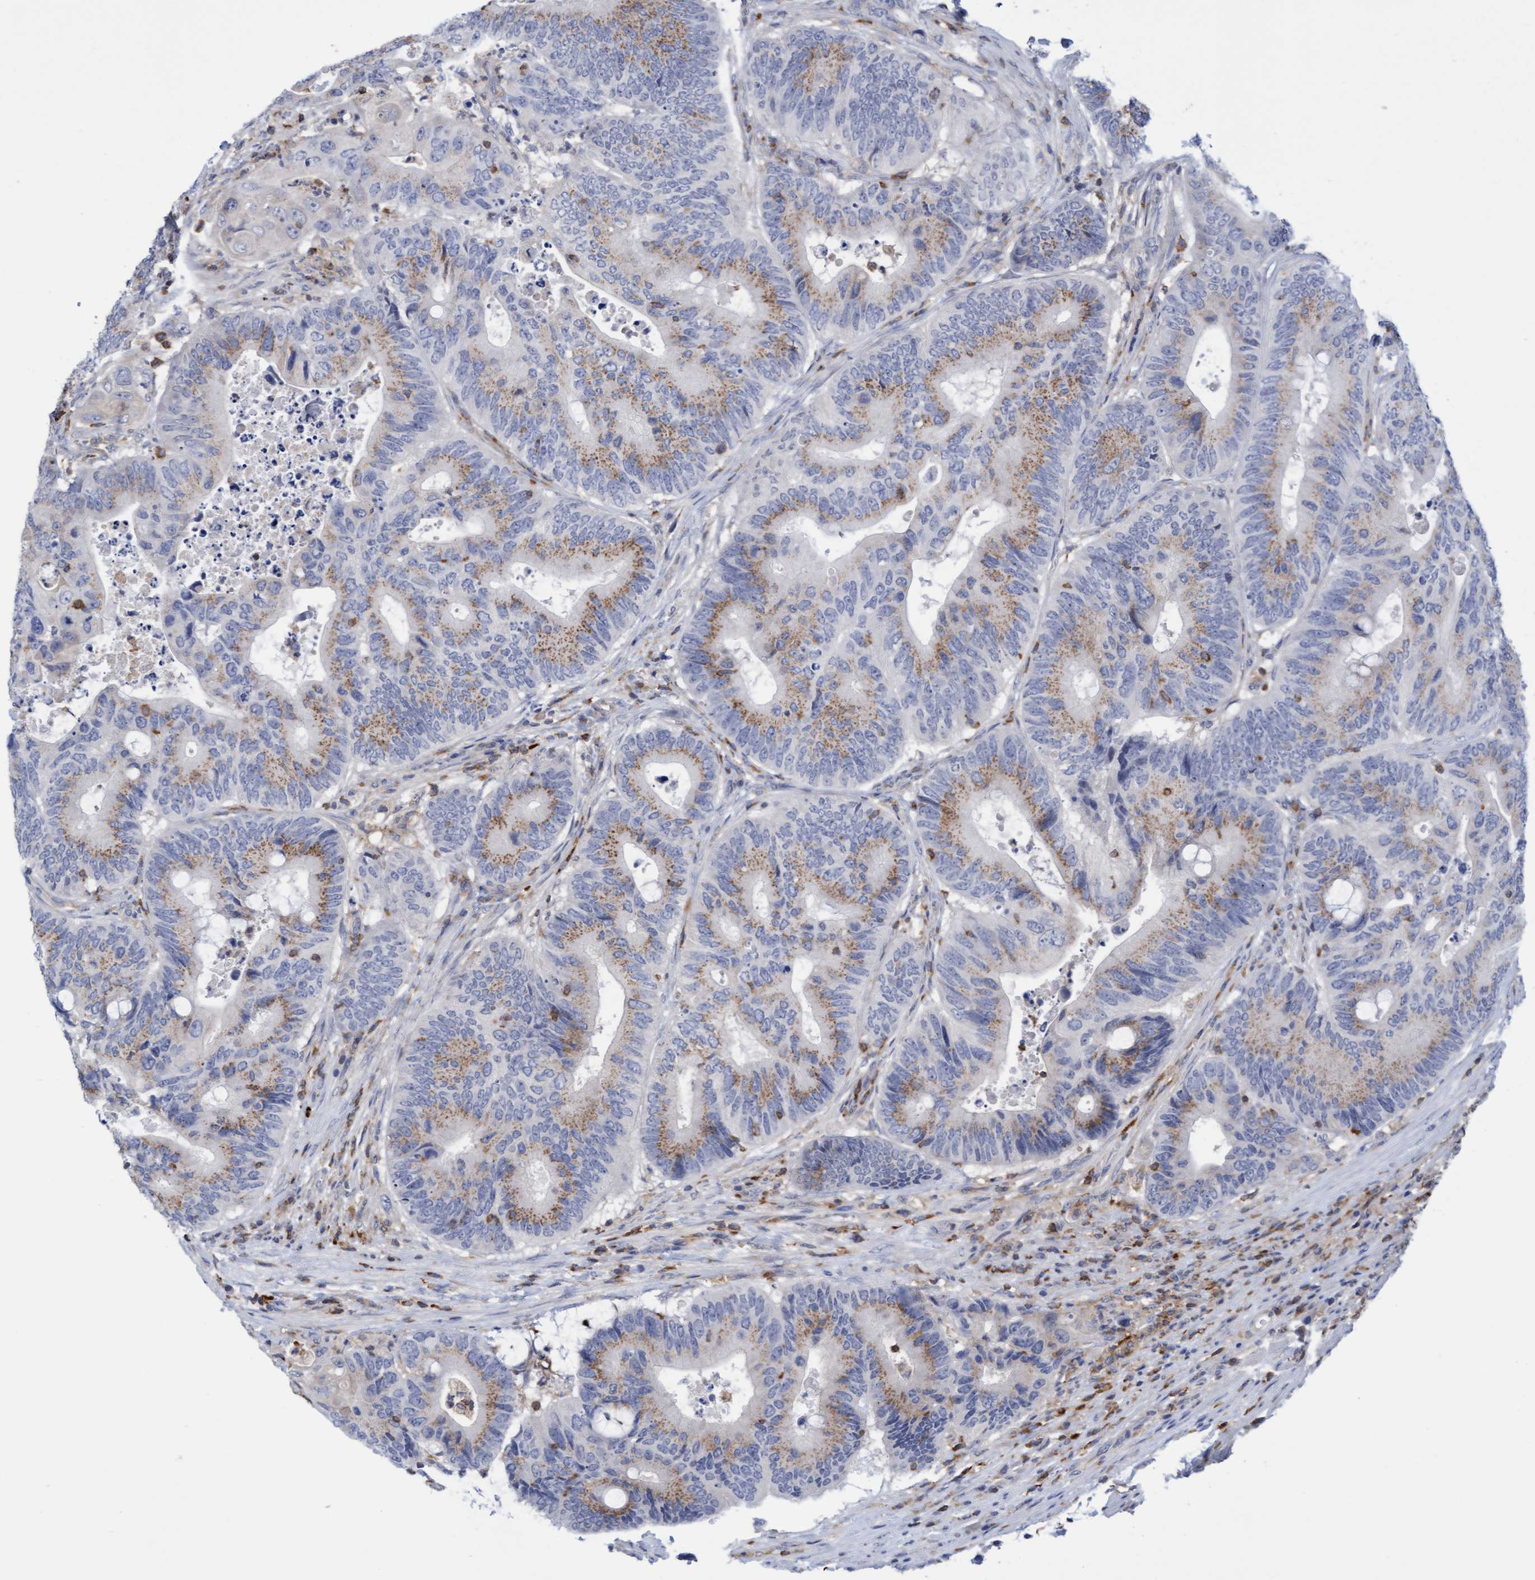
{"staining": {"intensity": "moderate", "quantity": "25%-75%", "location": "cytoplasmic/membranous"}, "tissue": "colorectal cancer", "cell_type": "Tumor cells", "image_type": "cancer", "snomed": [{"axis": "morphology", "description": "Adenocarcinoma, NOS"}, {"axis": "topography", "description": "Colon"}], "caption": "Tumor cells show medium levels of moderate cytoplasmic/membranous expression in about 25%-75% of cells in adenocarcinoma (colorectal).", "gene": "FNBP1", "patient": {"sex": "male", "age": 71}}